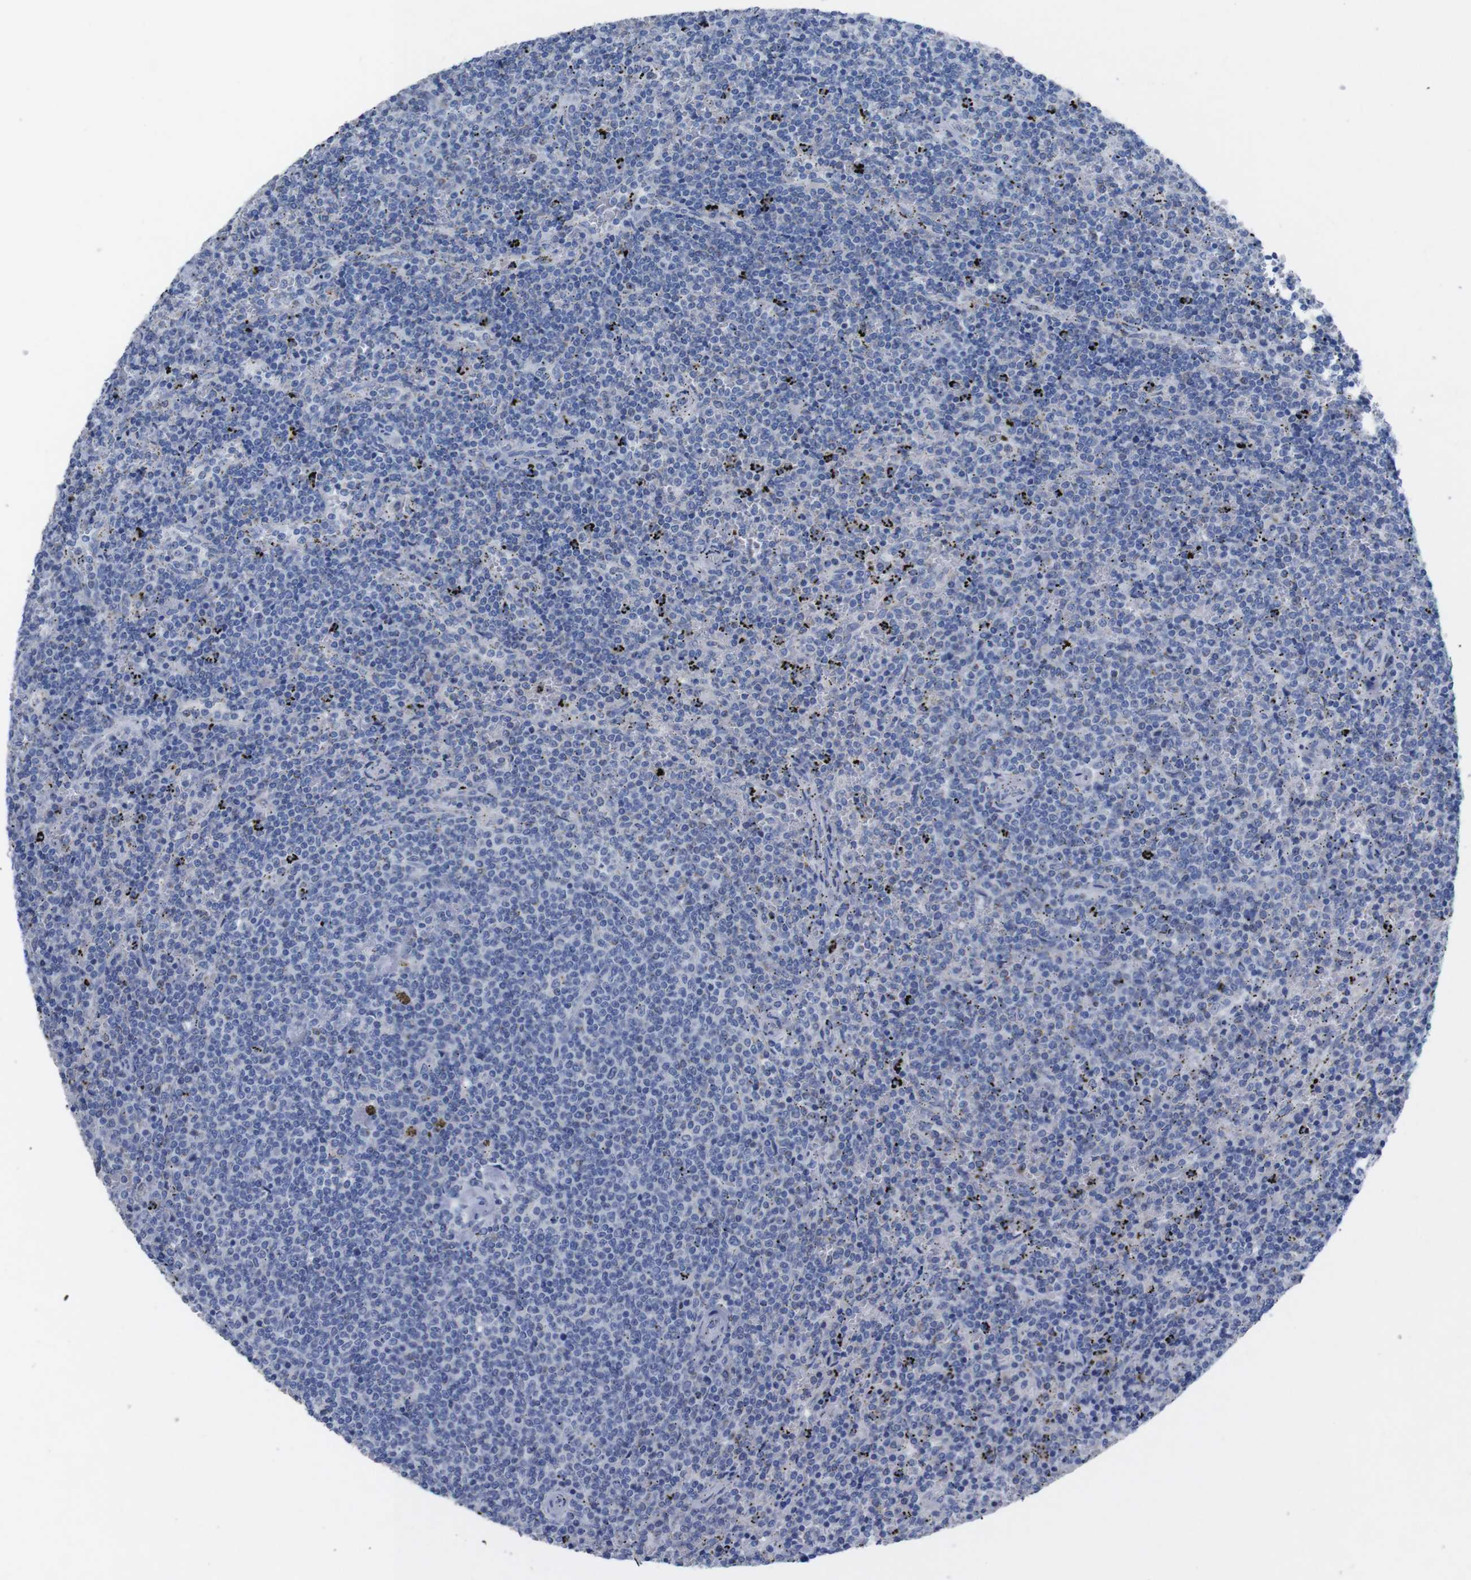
{"staining": {"intensity": "negative", "quantity": "none", "location": "none"}, "tissue": "lymphoma", "cell_type": "Tumor cells", "image_type": "cancer", "snomed": [{"axis": "morphology", "description": "Malignant lymphoma, non-Hodgkin's type, Low grade"}, {"axis": "topography", "description": "Spleen"}], "caption": "A high-resolution image shows immunohistochemistry staining of lymphoma, which demonstrates no significant expression in tumor cells.", "gene": "GJB2", "patient": {"sex": "female", "age": 50}}